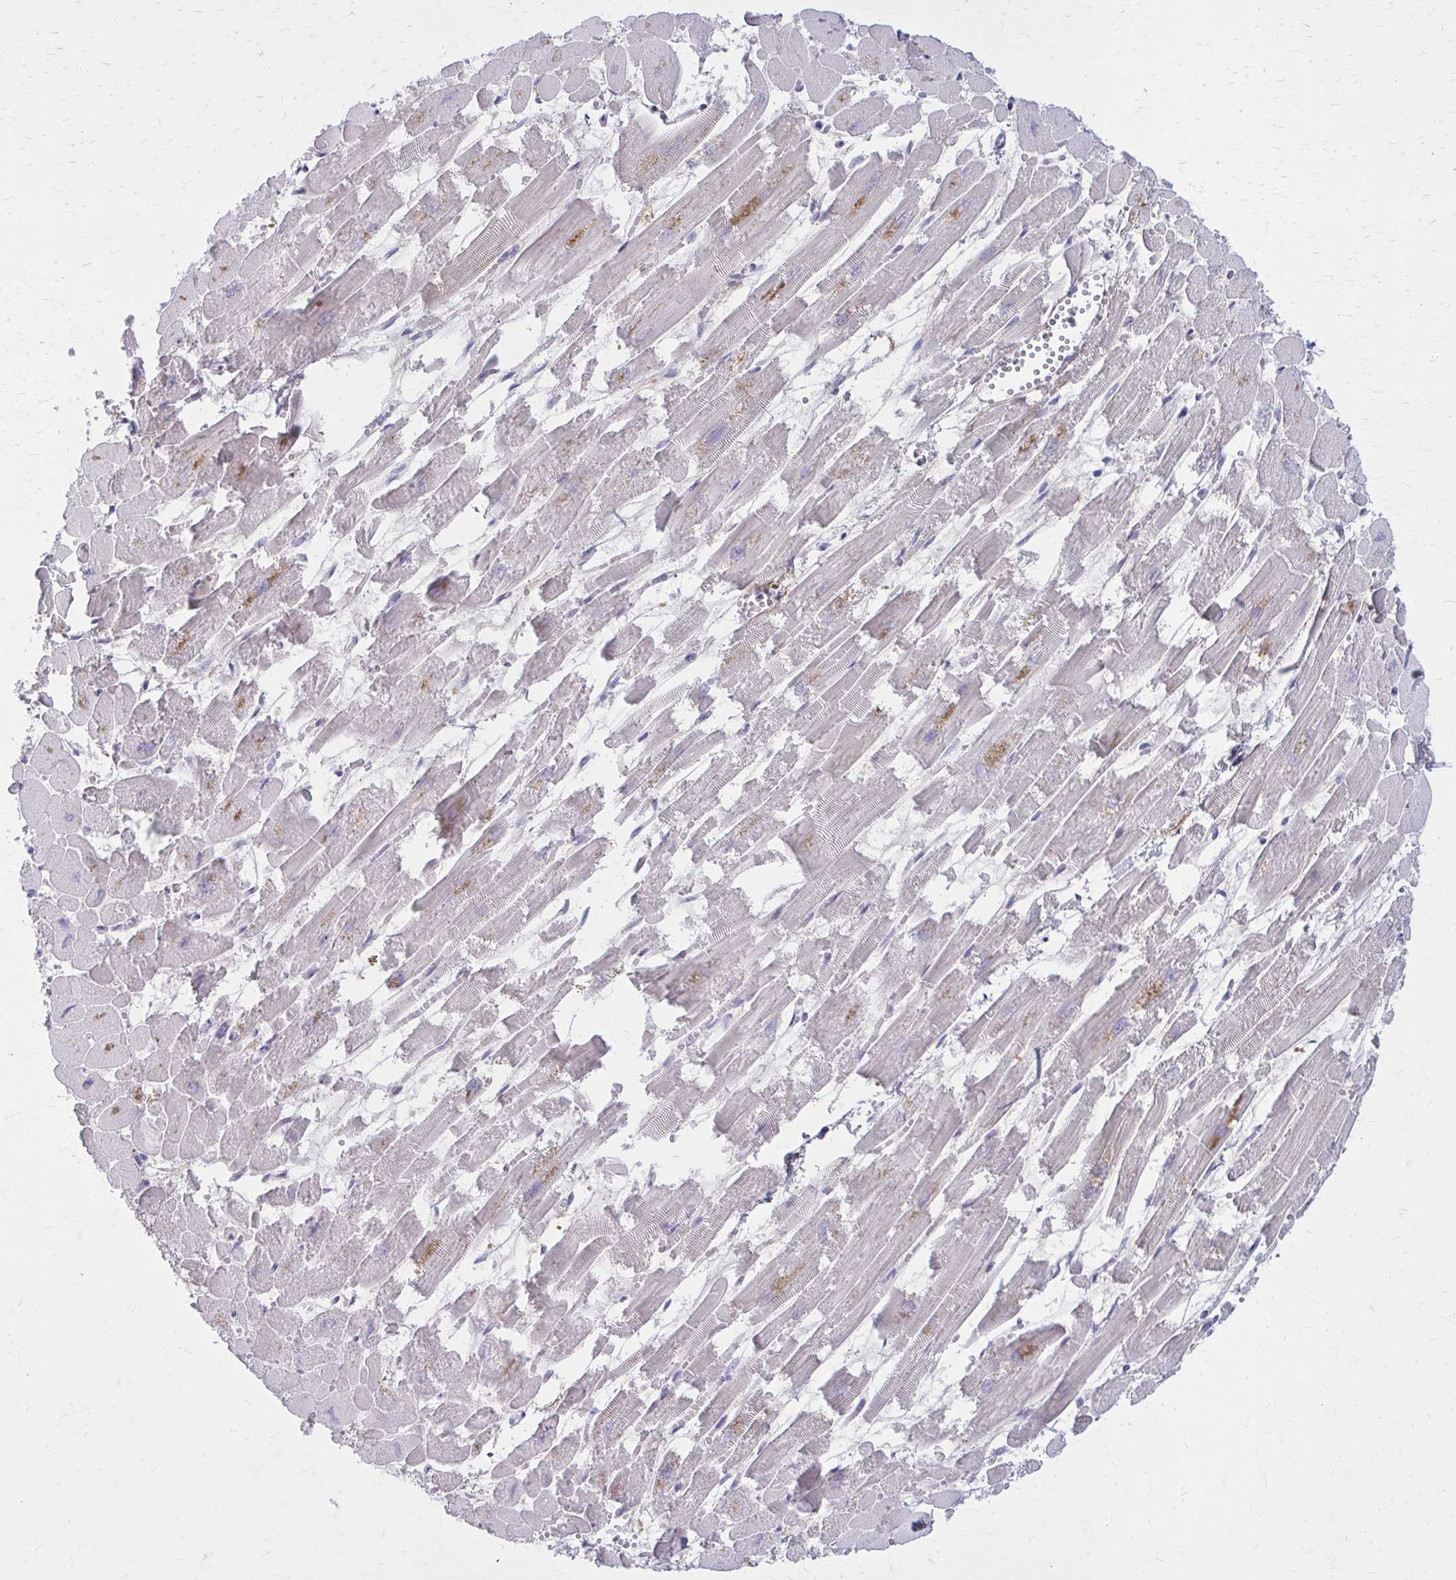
{"staining": {"intensity": "moderate", "quantity": "<25%", "location": "cytoplasmic/membranous"}, "tissue": "heart muscle", "cell_type": "Cardiomyocytes", "image_type": "normal", "snomed": [{"axis": "morphology", "description": "Normal tissue, NOS"}, {"axis": "topography", "description": "Heart"}], "caption": "Heart muscle stained for a protein demonstrates moderate cytoplasmic/membranous positivity in cardiomyocytes. (DAB IHC, brown staining for protein, blue staining for nuclei).", "gene": "SERPIND1", "patient": {"sex": "female", "age": 52}}